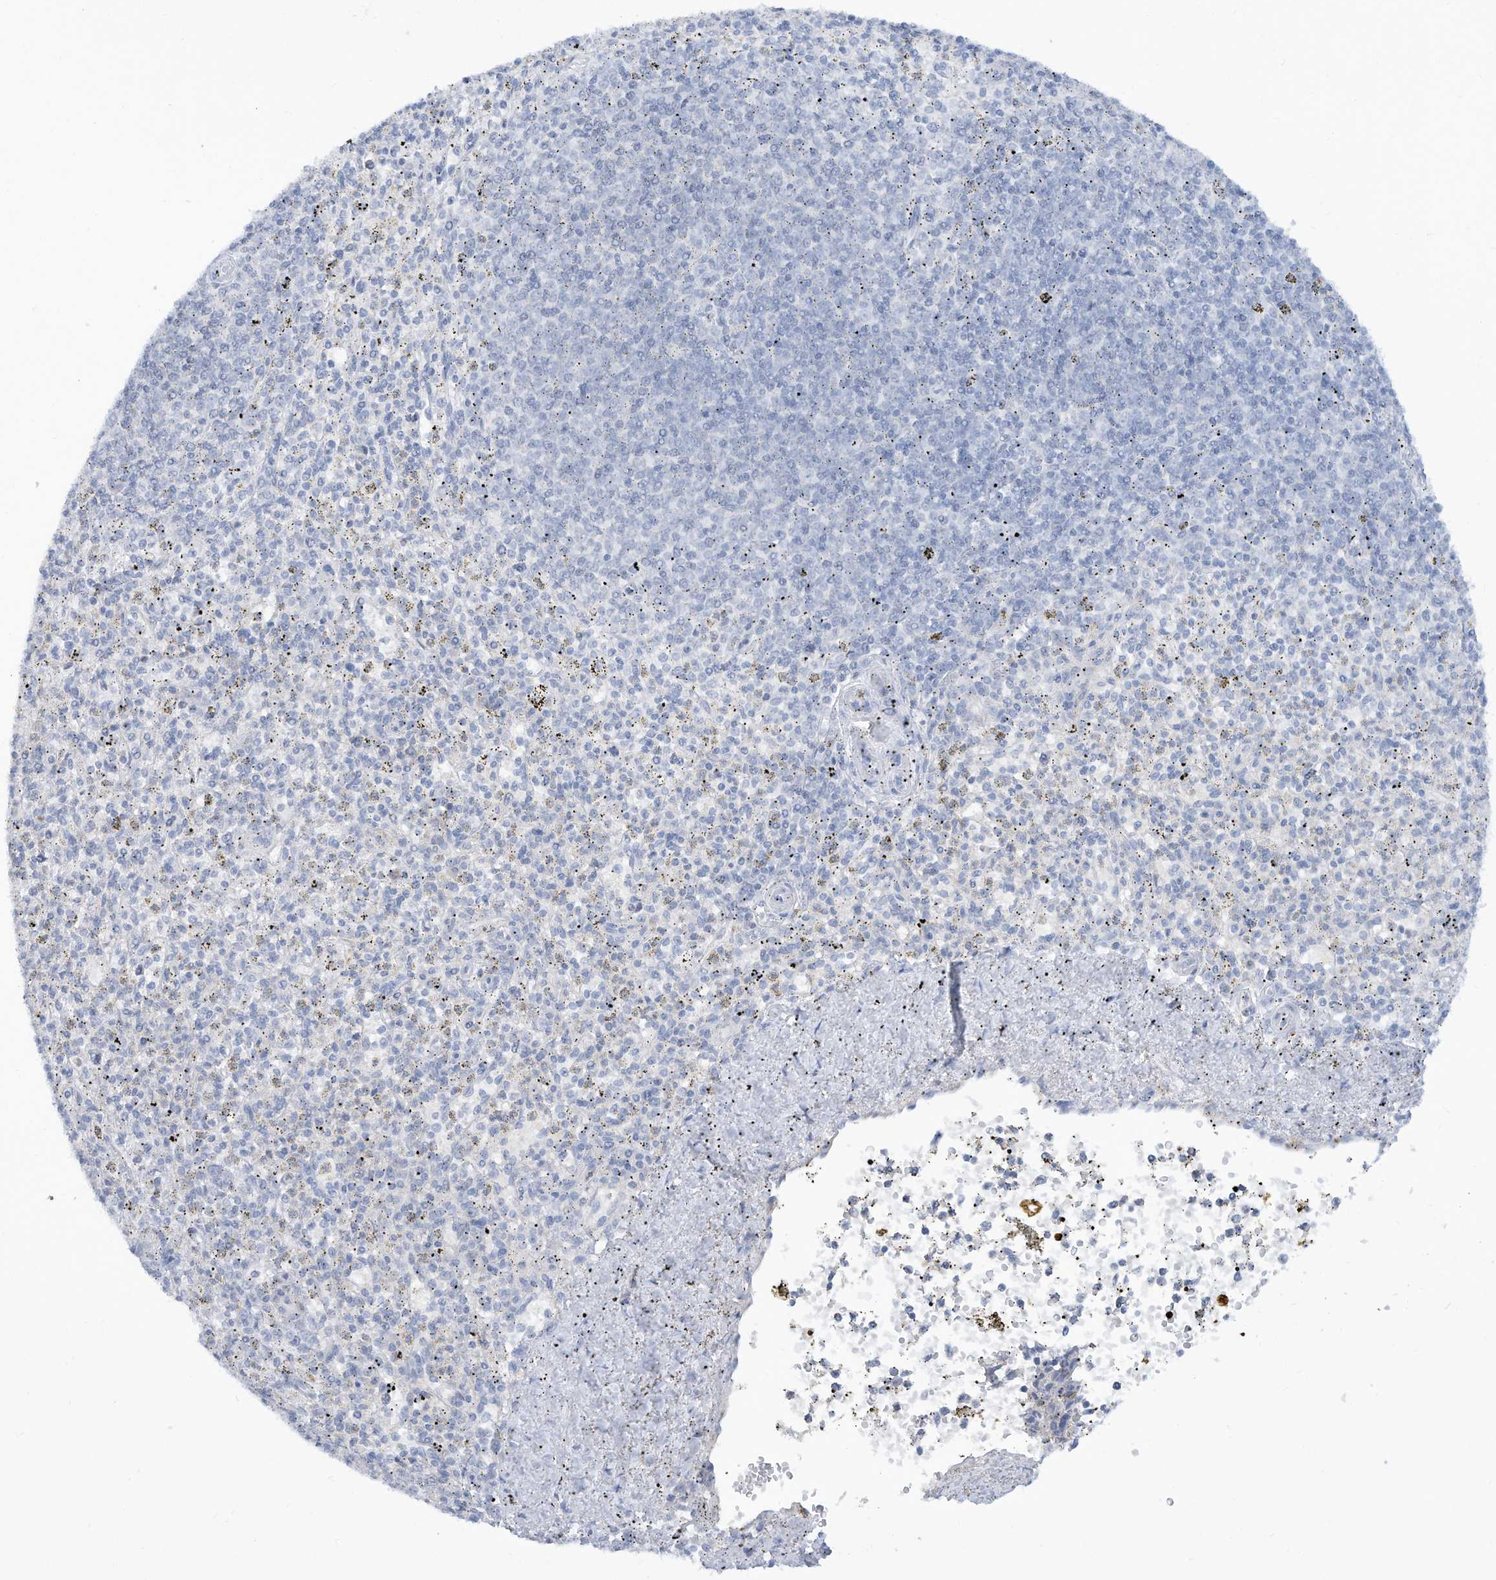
{"staining": {"intensity": "negative", "quantity": "none", "location": "none"}, "tissue": "spleen", "cell_type": "Cells in red pulp", "image_type": "normal", "snomed": [{"axis": "morphology", "description": "Normal tissue, NOS"}, {"axis": "topography", "description": "Spleen"}], "caption": "A photomicrograph of spleen stained for a protein reveals no brown staining in cells in red pulp.", "gene": "HAS3", "patient": {"sex": "male", "age": 72}}